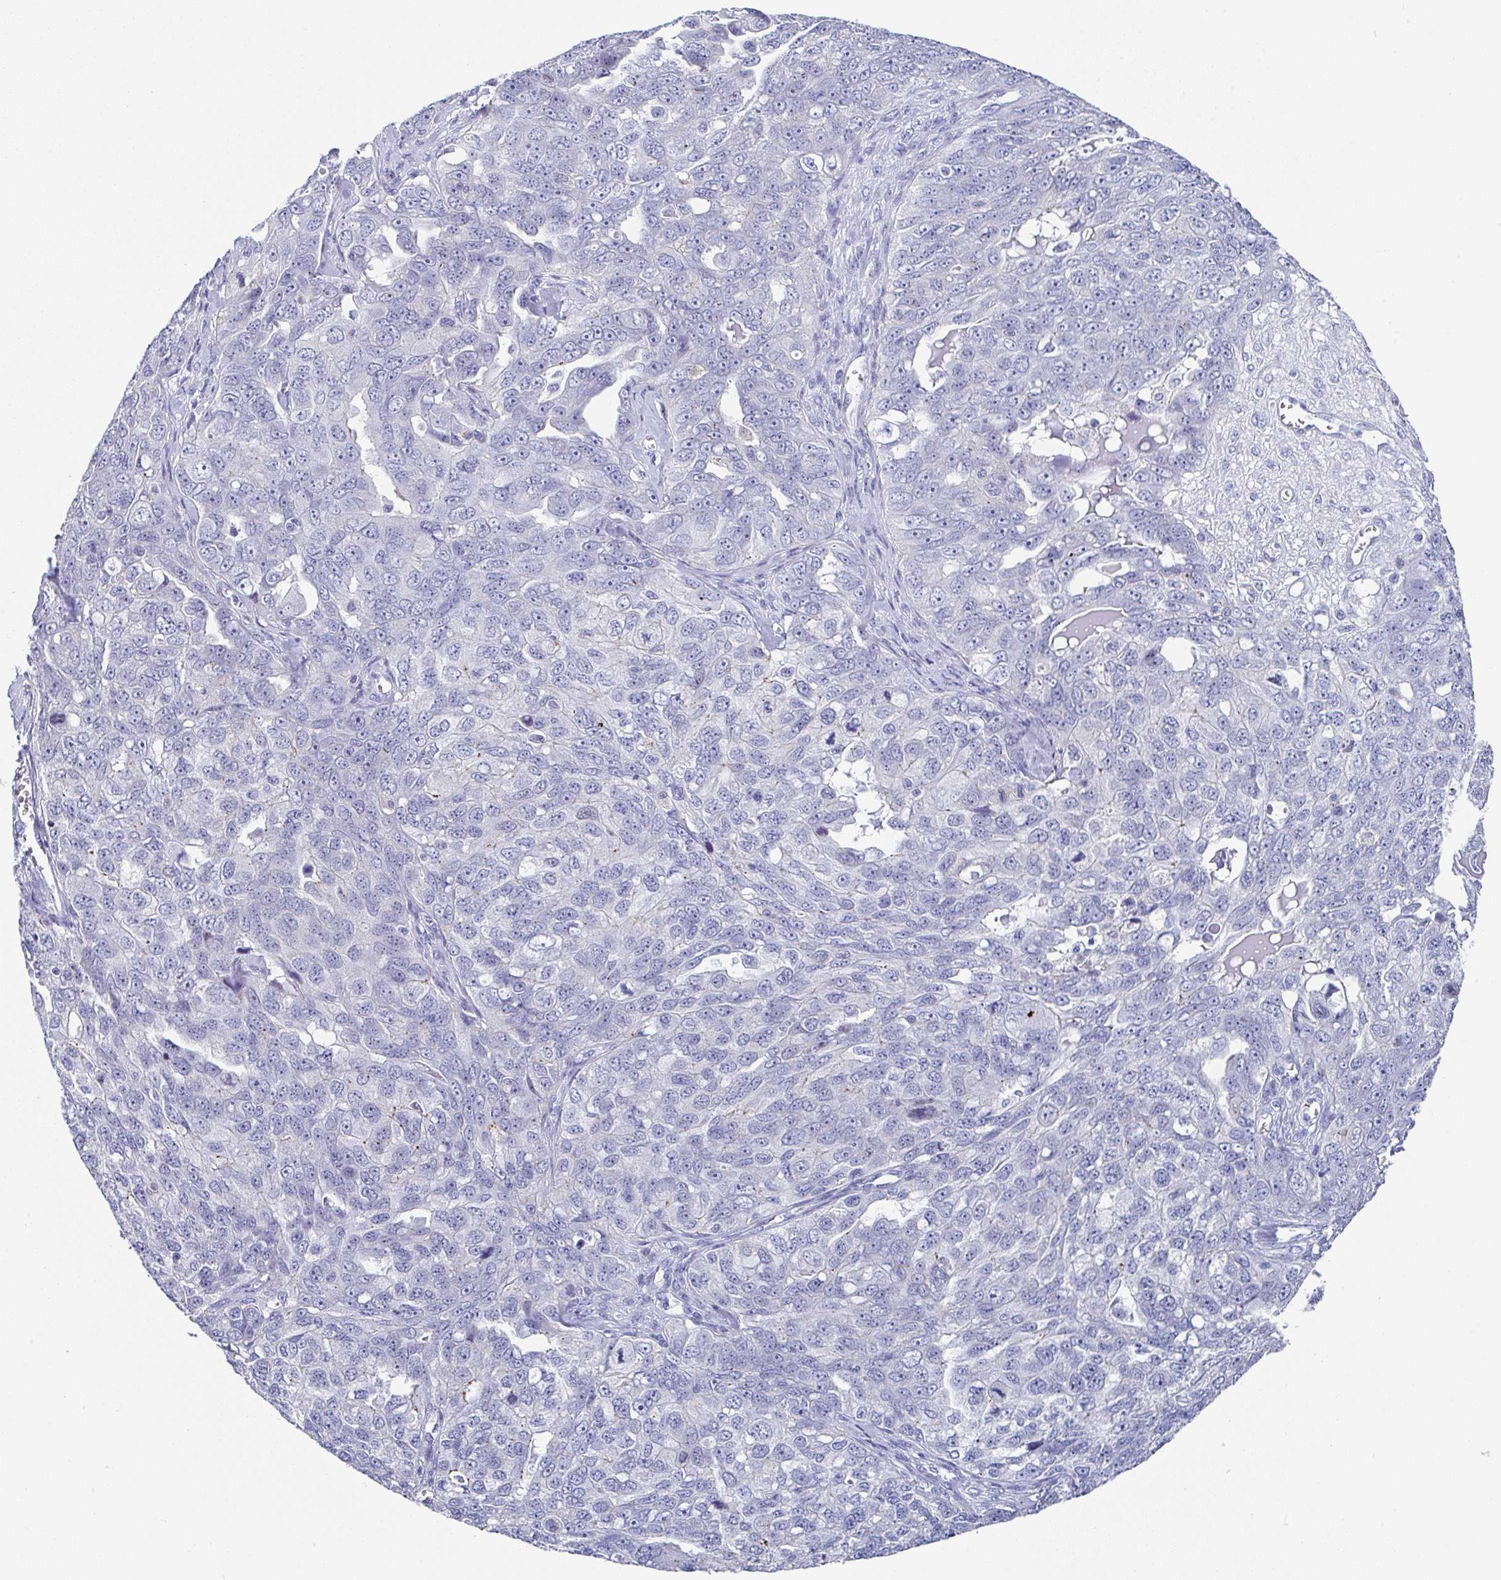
{"staining": {"intensity": "negative", "quantity": "none", "location": "none"}, "tissue": "ovarian cancer", "cell_type": "Tumor cells", "image_type": "cancer", "snomed": [{"axis": "morphology", "description": "Carcinoma, endometroid"}, {"axis": "topography", "description": "Ovary"}], "caption": "Immunohistochemistry (IHC) micrograph of neoplastic tissue: human ovarian cancer (endometroid carcinoma) stained with DAB (3,3'-diaminobenzidine) demonstrates no significant protein expression in tumor cells. Nuclei are stained in blue.", "gene": "TNFRSF8", "patient": {"sex": "female", "age": 70}}